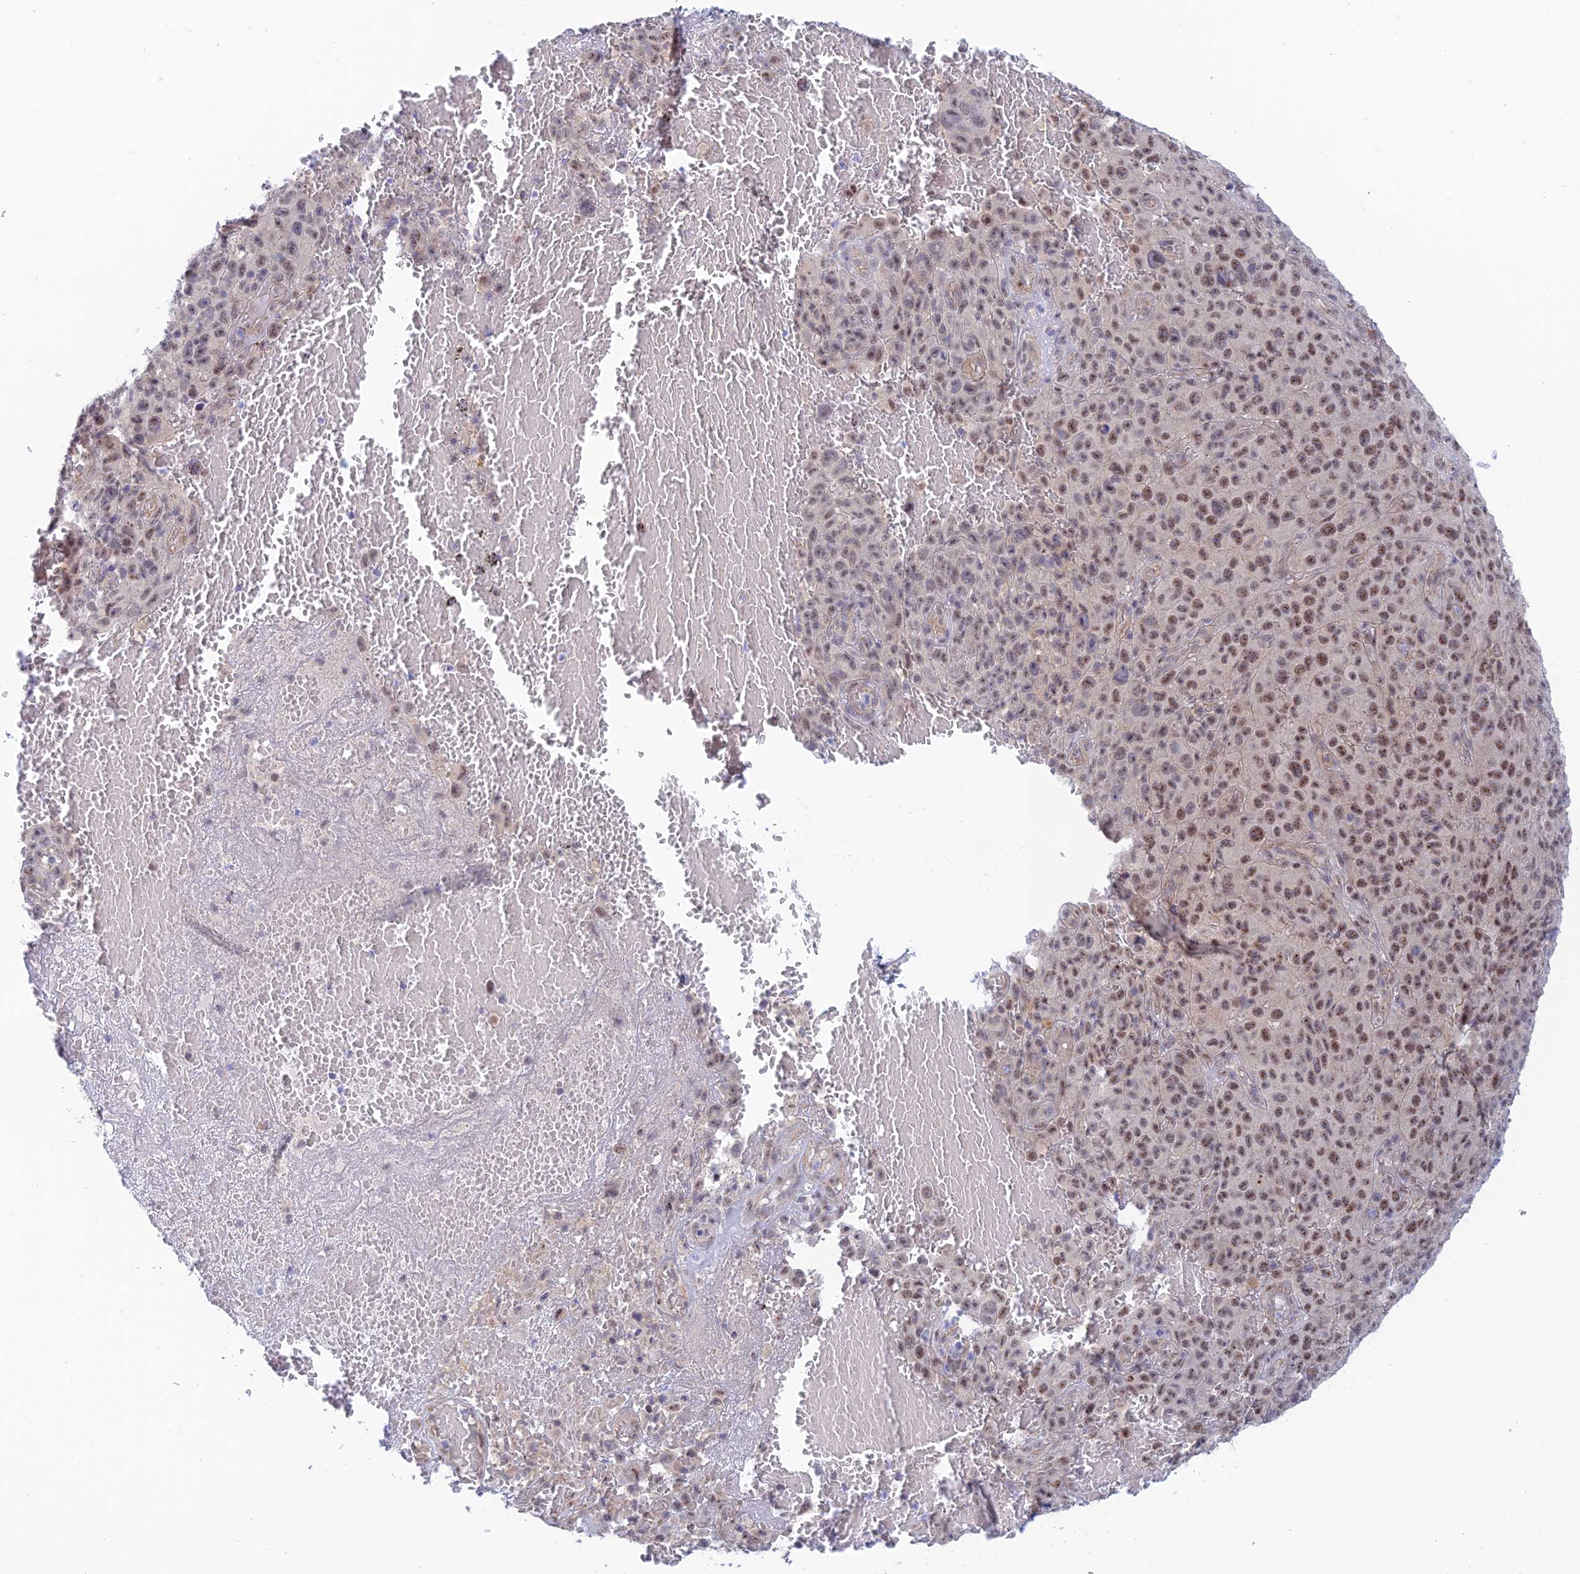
{"staining": {"intensity": "moderate", "quantity": ">75%", "location": "nuclear"}, "tissue": "melanoma", "cell_type": "Tumor cells", "image_type": "cancer", "snomed": [{"axis": "morphology", "description": "Malignant melanoma, NOS"}, {"axis": "topography", "description": "Skin"}], "caption": "Melanoma tissue reveals moderate nuclear staining in approximately >75% of tumor cells The staining was performed using DAB to visualize the protein expression in brown, while the nuclei were stained in blue with hematoxylin (Magnification: 20x).", "gene": "CFAP92", "patient": {"sex": "female", "age": 82}}